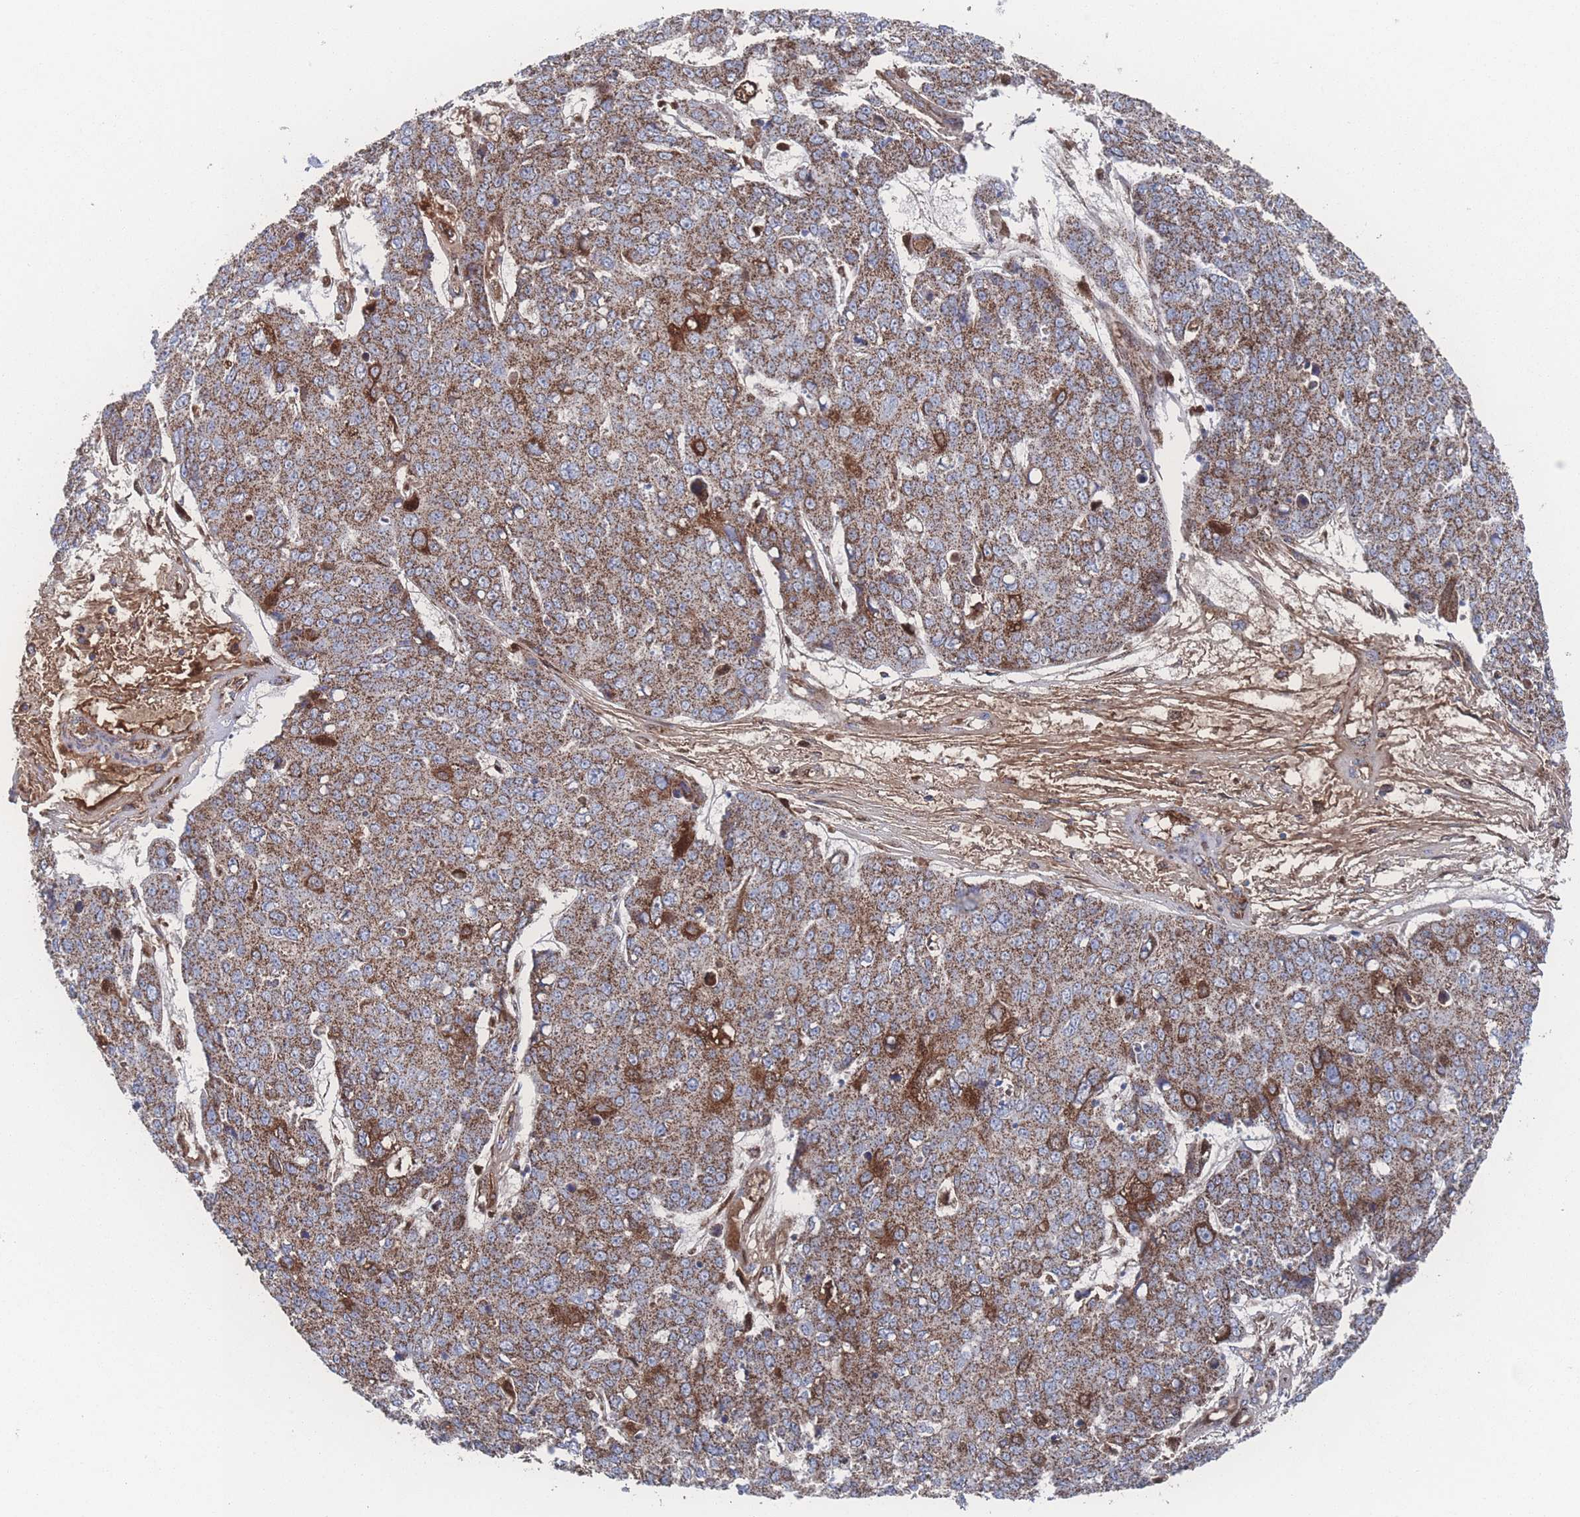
{"staining": {"intensity": "strong", "quantity": ">75%", "location": "cytoplasmic/membranous"}, "tissue": "skin cancer", "cell_type": "Tumor cells", "image_type": "cancer", "snomed": [{"axis": "morphology", "description": "Normal tissue, NOS"}, {"axis": "morphology", "description": "Squamous cell carcinoma, NOS"}, {"axis": "topography", "description": "Skin"}], "caption": "IHC (DAB (3,3'-diaminobenzidine)) staining of human skin cancer exhibits strong cytoplasmic/membranous protein positivity in about >75% of tumor cells.", "gene": "PEX14", "patient": {"sex": "male", "age": 72}}